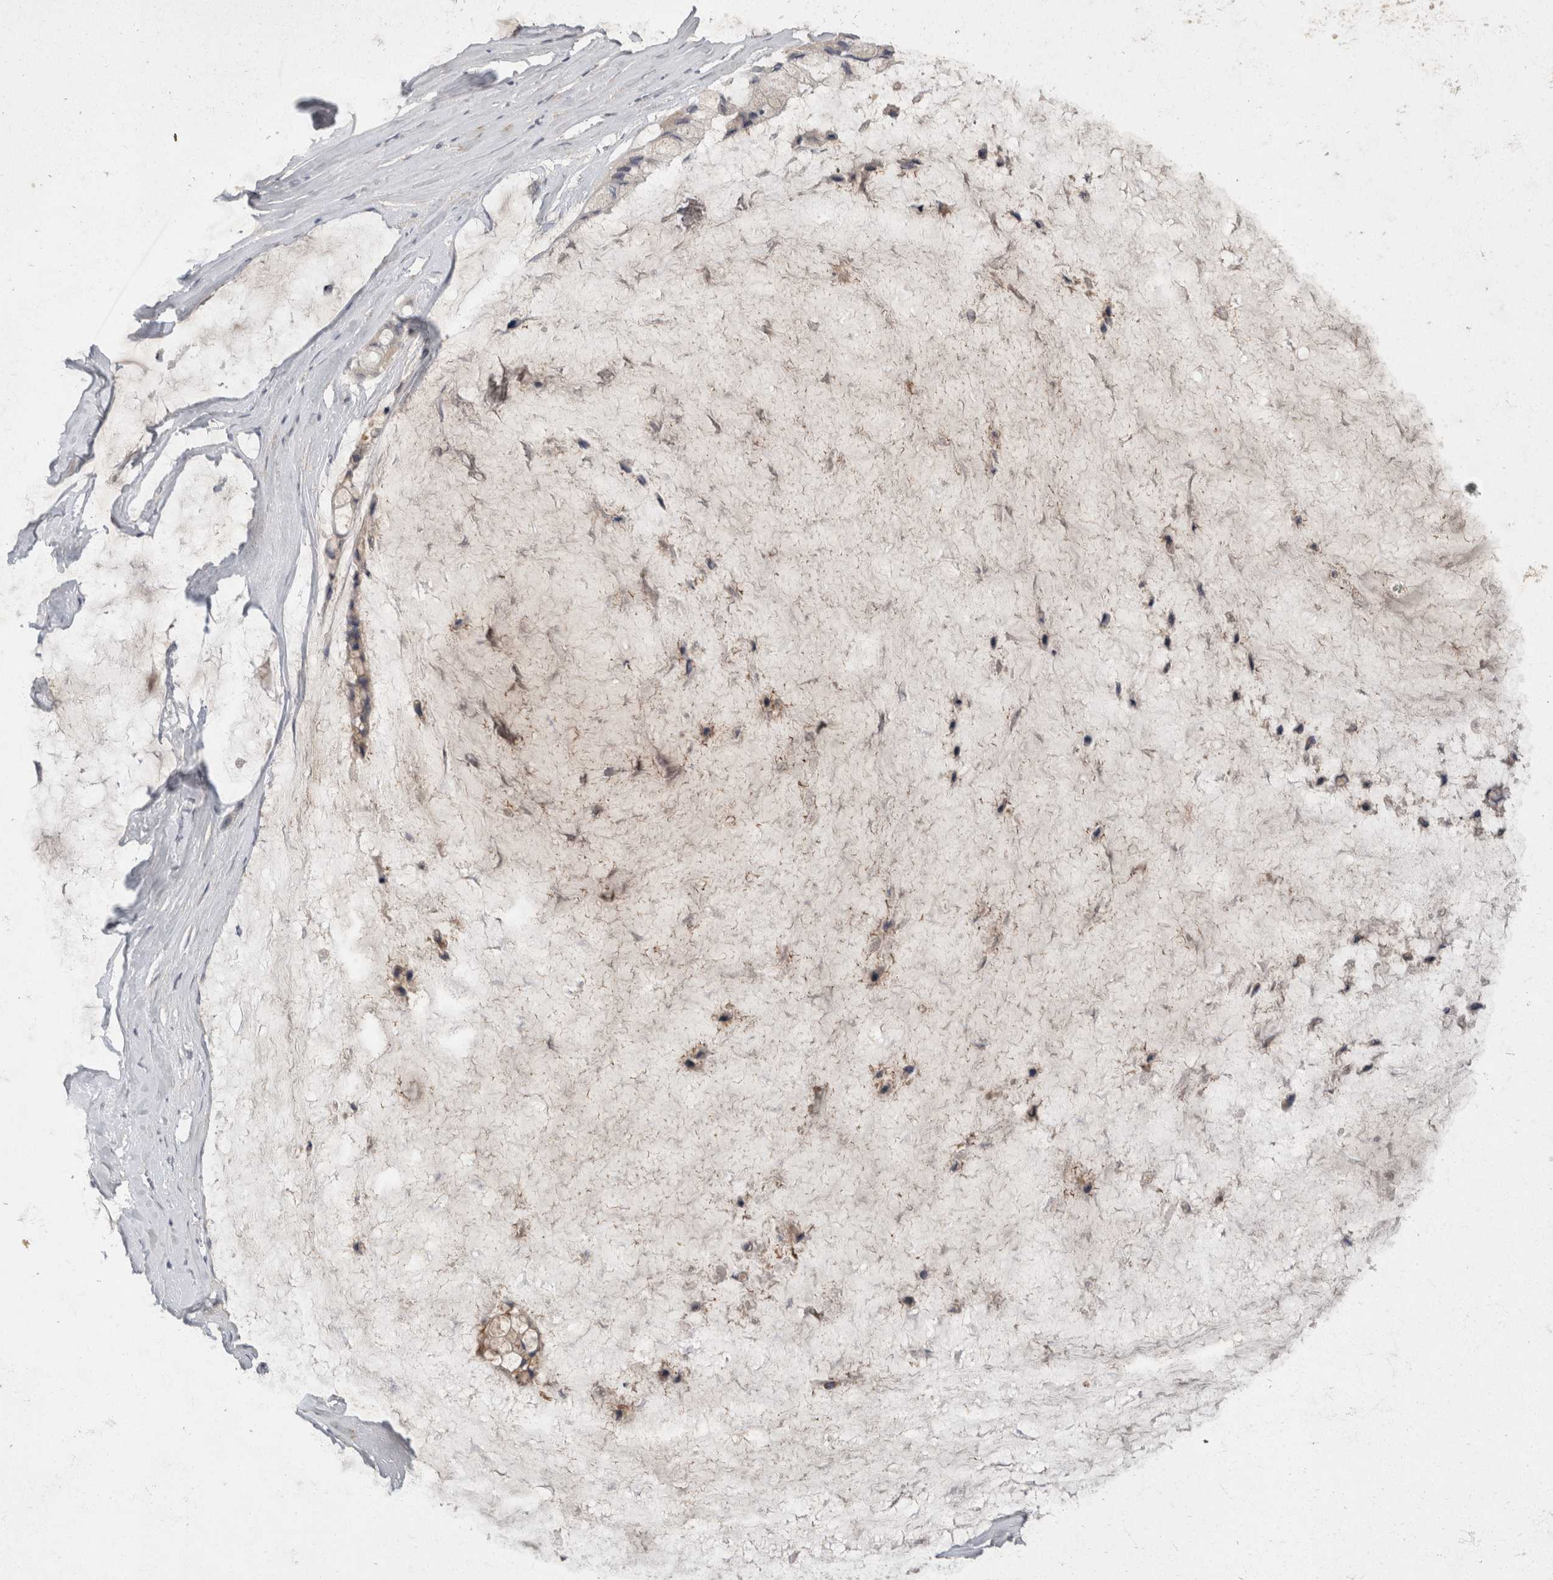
{"staining": {"intensity": "negative", "quantity": "none", "location": "none"}, "tissue": "ovarian cancer", "cell_type": "Tumor cells", "image_type": "cancer", "snomed": [{"axis": "morphology", "description": "Cystadenocarcinoma, mucinous, NOS"}, {"axis": "topography", "description": "Ovary"}], "caption": "The histopathology image displays no significant staining in tumor cells of ovarian cancer.", "gene": "TOM1L2", "patient": {"sex": "female", "age": 39}}